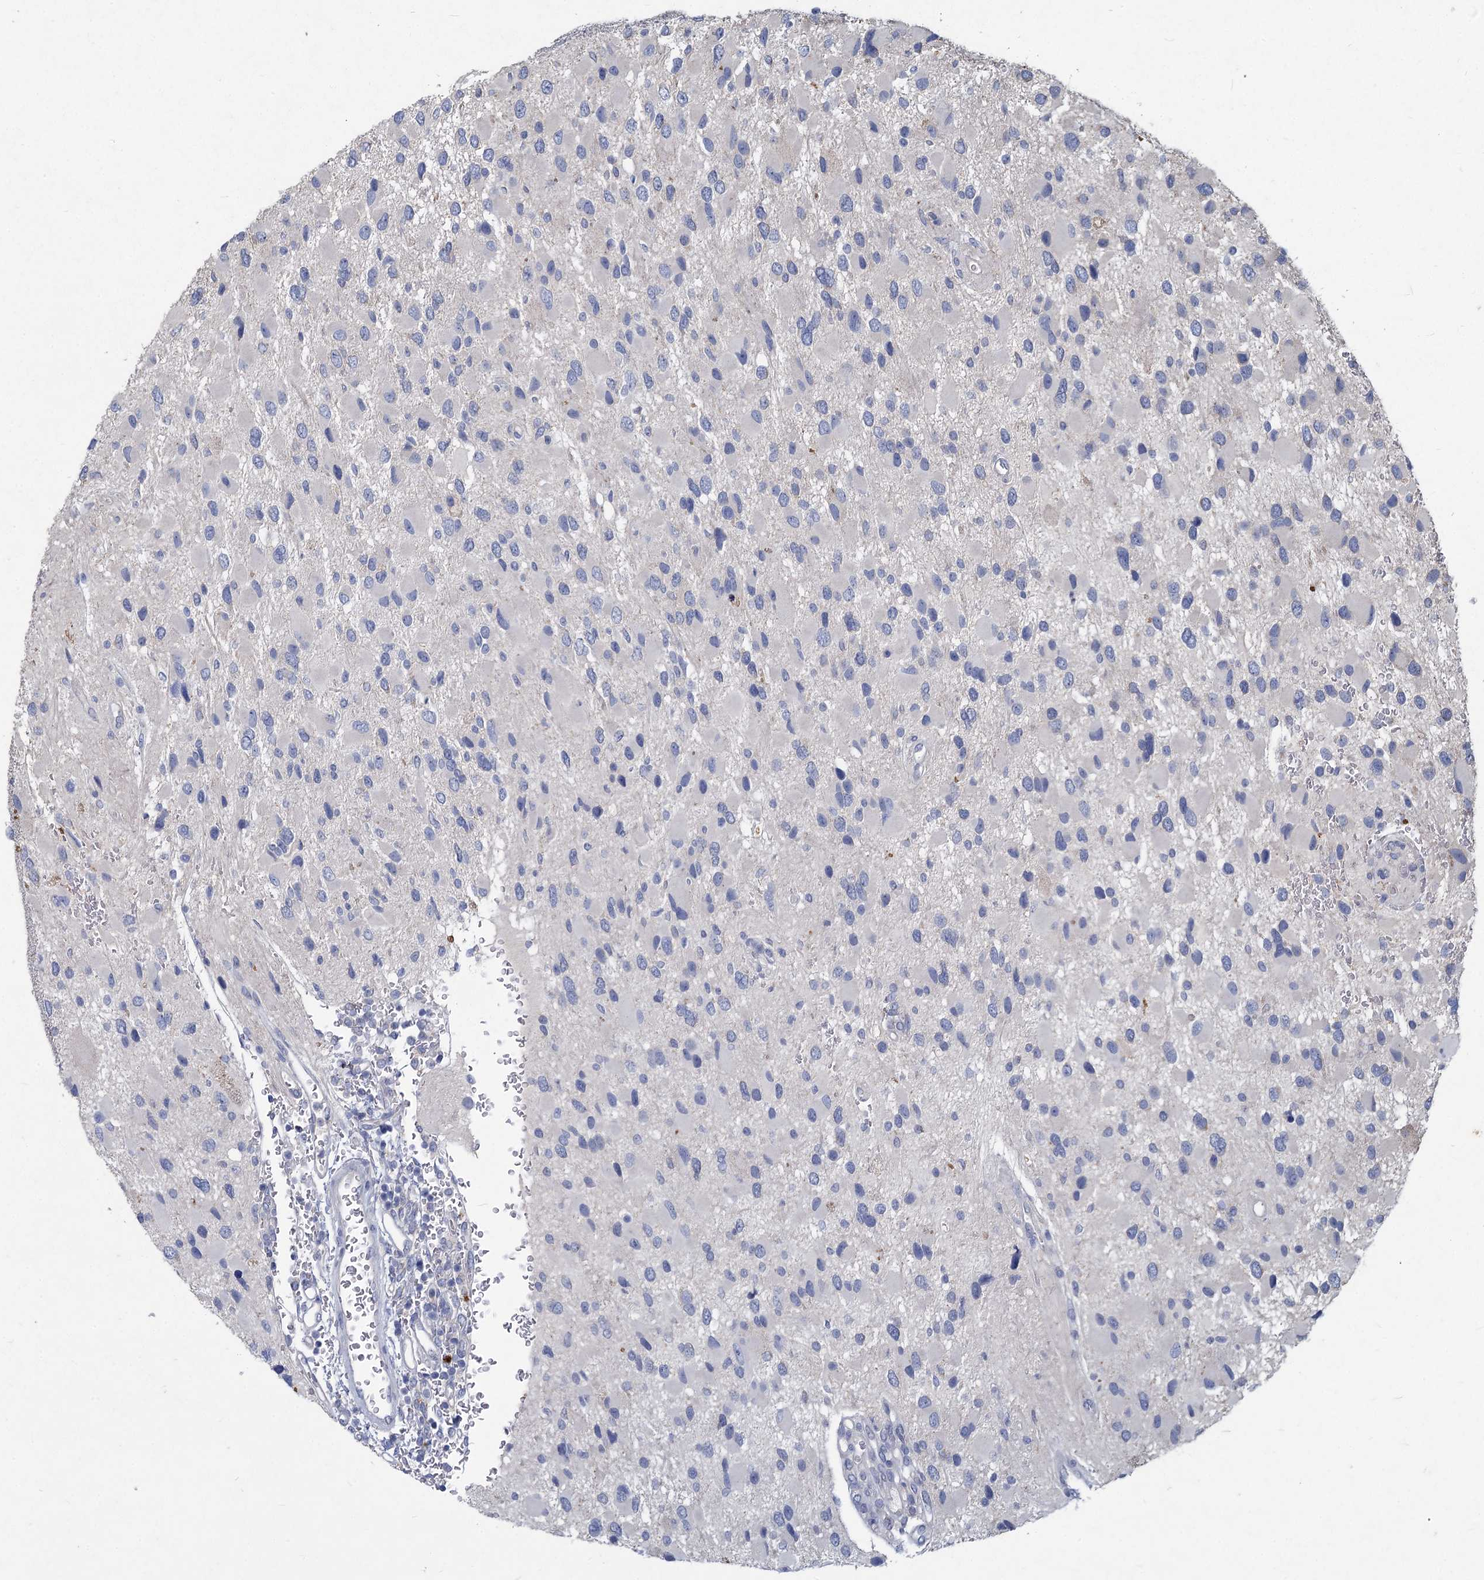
{"staining": {"intensity": "negative", "quantity": "none", "location": "none"}, "tissue": "glioma", "cell_type": "Tumor cells", "image_type": "cancer", "snomed": [{"axis": "morphology", "description": "Glioma, malignant, High grade"}, {"axis": "topography", "description": "Brain"}], "caption": "Immunohistochemistry (IHC) image of human malignant glioma (high-grade) stained for a protein (brown), which shows no staining in tumor cells.", "gene": "HES2", "patient": {"sex": "male", "age": 53}}